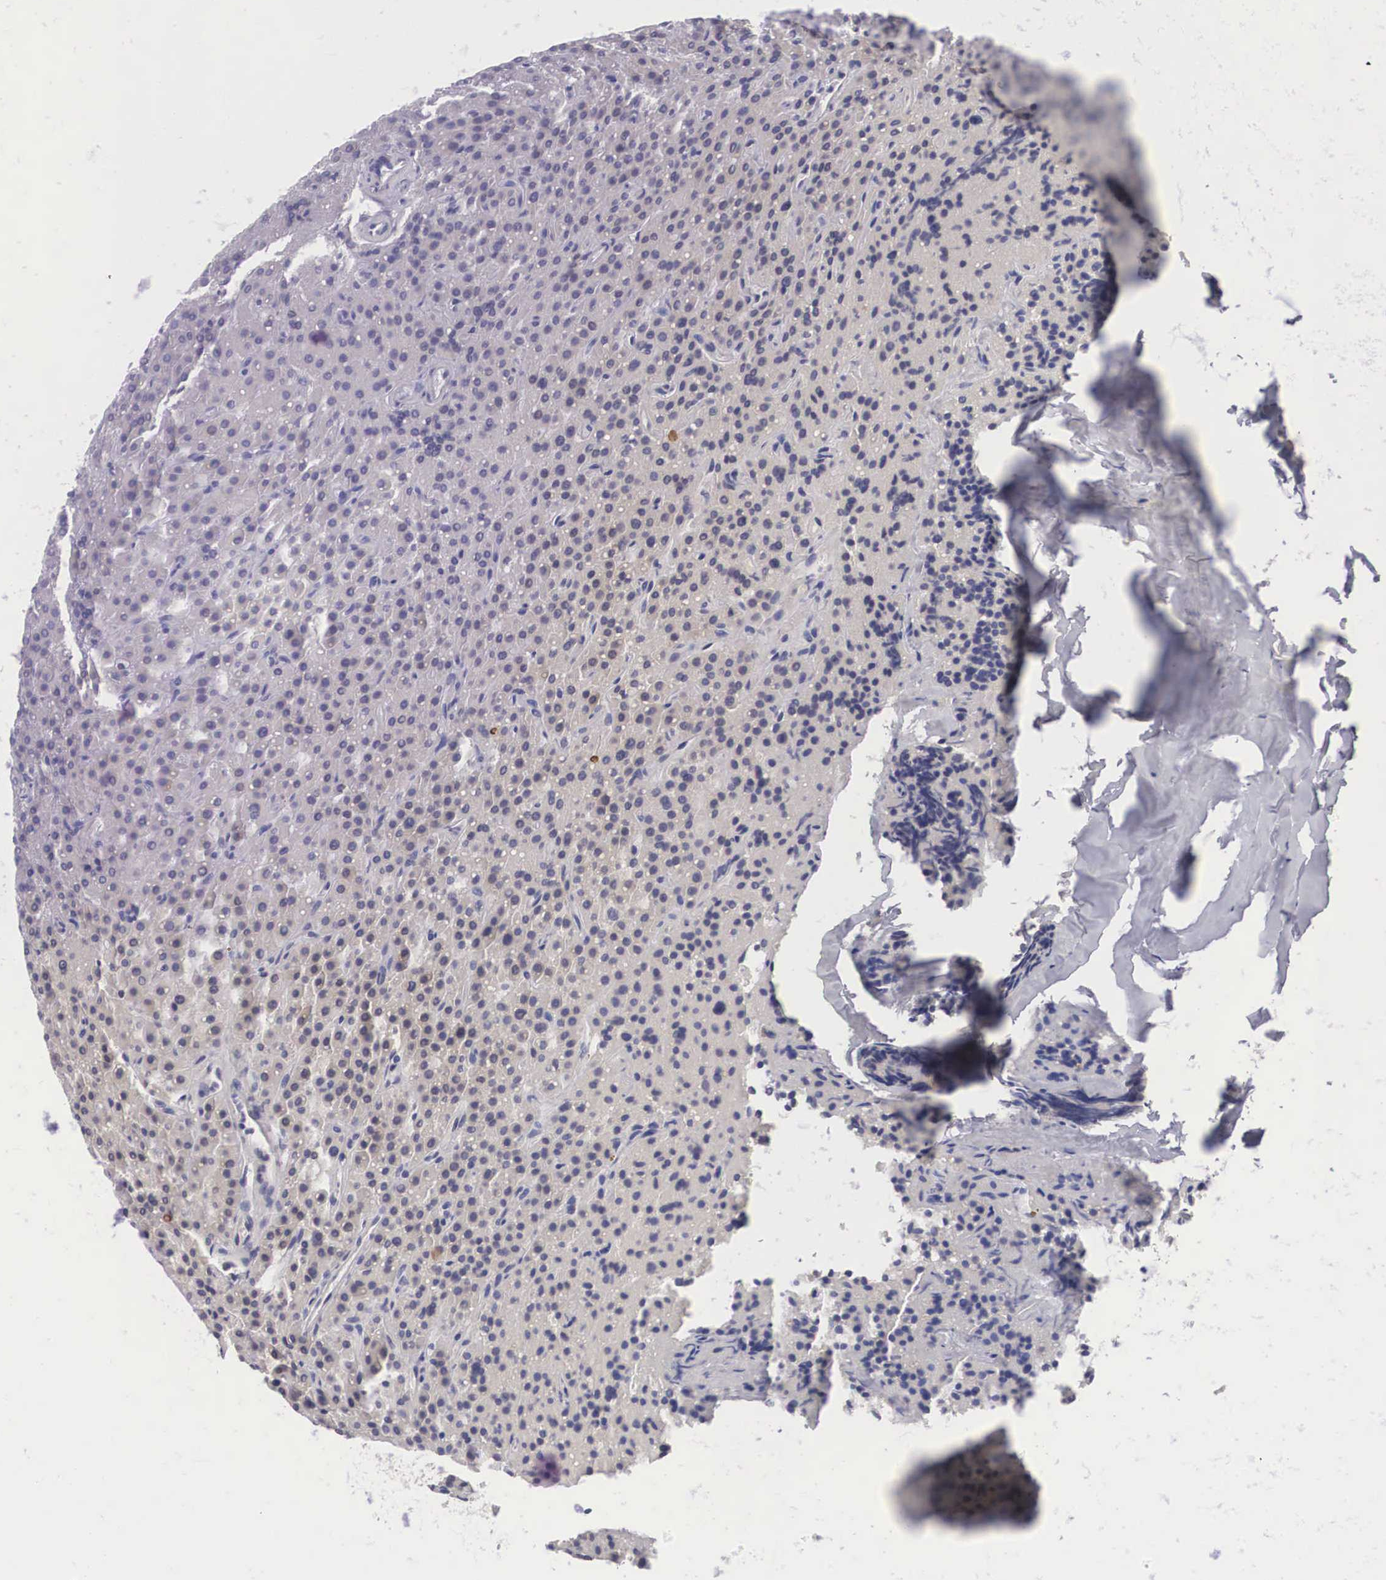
{"staining": {"intensity": "moderate", "quantity": "25%-75%", "location": "cytoplasmic/membranous"}, "tissue": "parathyroid gland", "cell_type": "Glandular cells", "image_type": "normal", "snomed": [{"axis": "morphology", "description": "Normal tissue, NOS"}, {"axis": "topography", "description": "Parathyroid gland"}], "caption": "High-magnification brightfield microscopy of unremarkable parathyroid gland stained with DAB (brown) and counterstained with hematoxylin (blue). glandular cells exhibit moderate cytoplasmic/membranous staining is present in about25%-75% of cells. The protein of interest is stained brown, and the nuclei are stained in blue (DAB (3,3'-diaminobenzidine) IHC with brightfield microscopy, high magnification).", "gene": "GRIPAP1", "patient": {"sex": "male", "age": 71}}